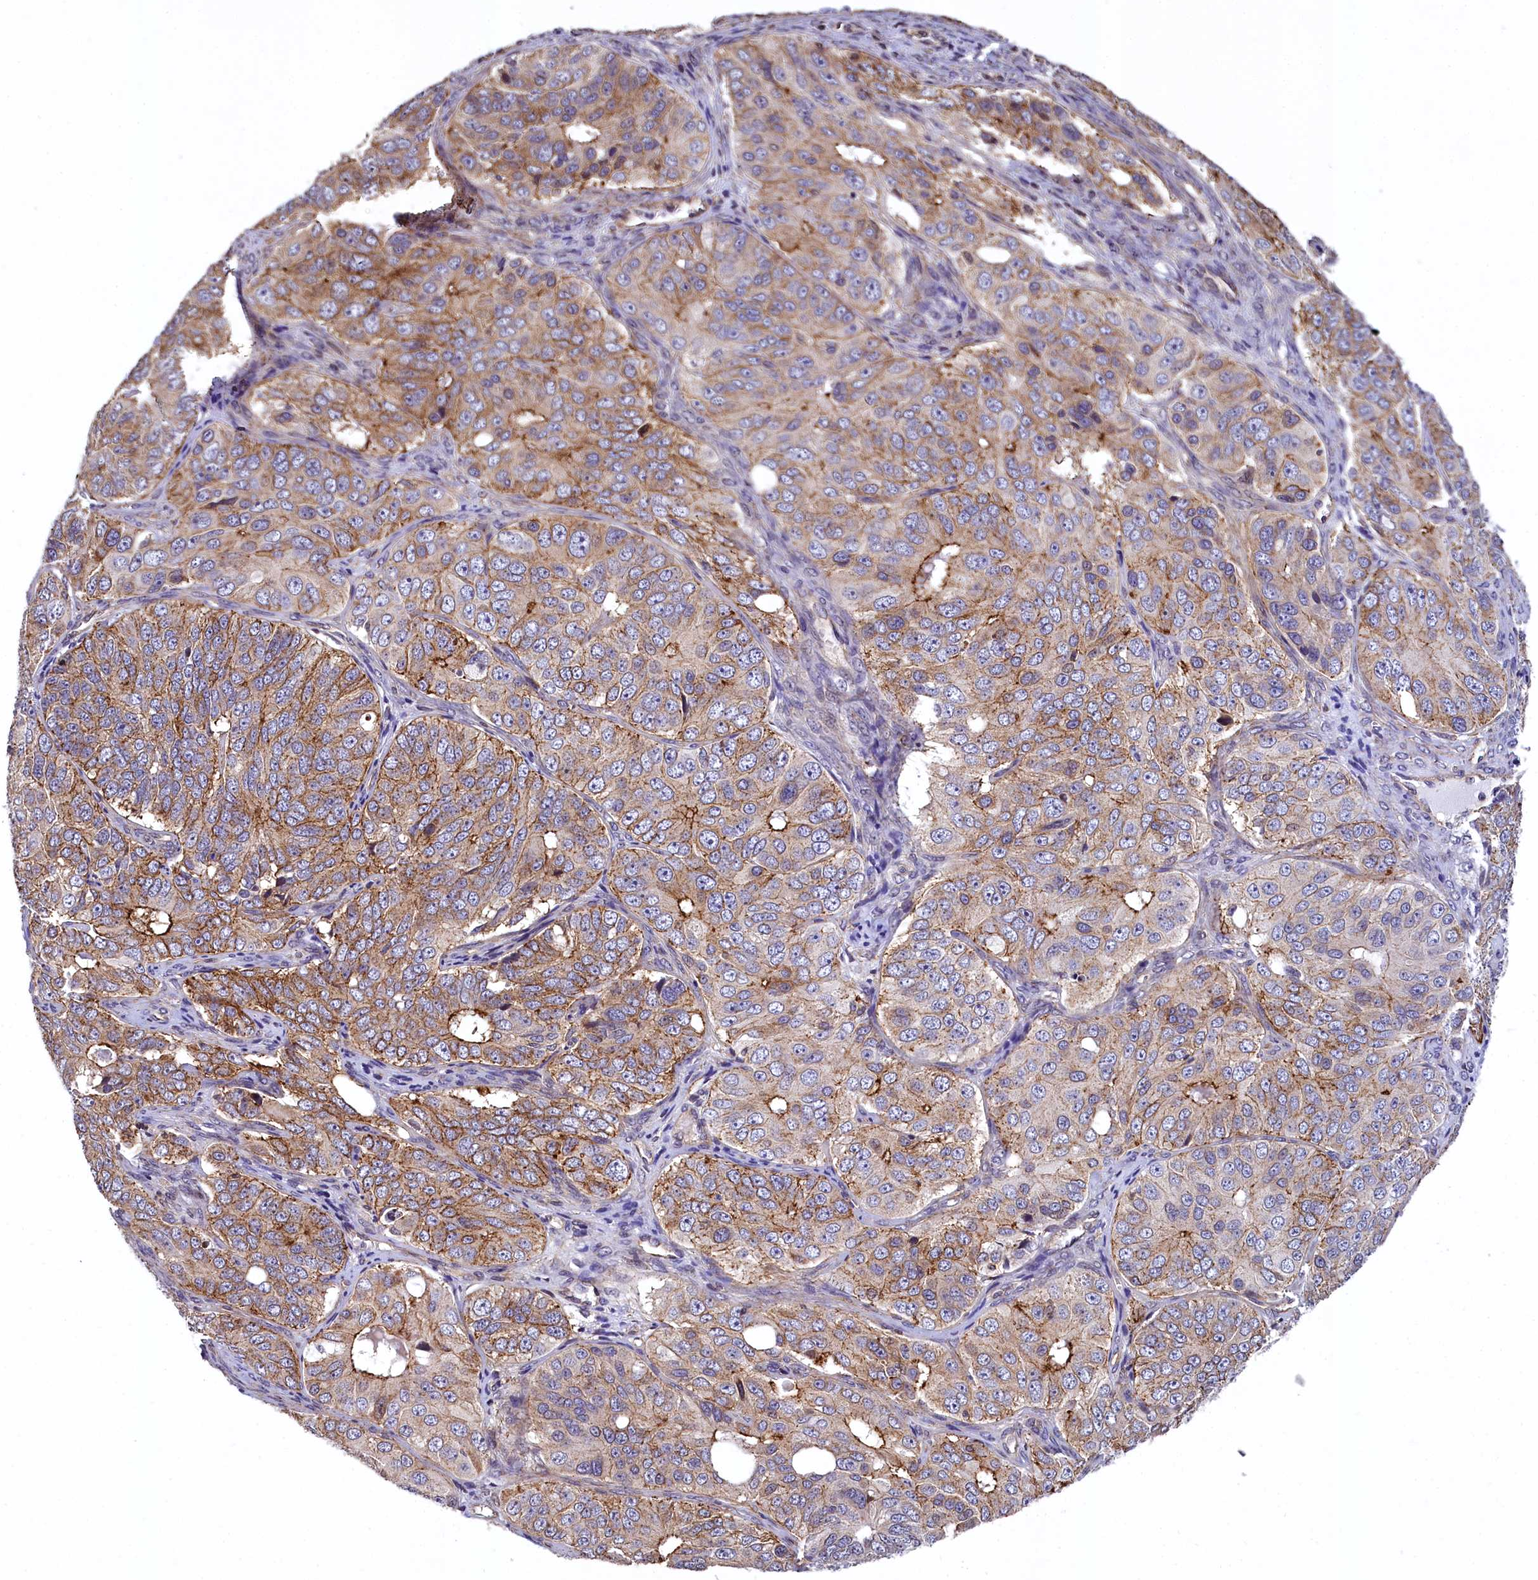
{"staining": {"intensity": "moderate", "quantity": "25%-75%", "location": "cytoplasmic/membranous"}, "tissue": "ovarian cancer", "cell_type": "Tumor cells", "image_type": "cancer", "snomed": [{"axis": "morphology", "description": "Carcinoma, endometroid"}, {"axis": "topography", "description": "Ovary"}], "caption": "About 25%-75% of tumor cells in ovarian cancer show moderate cytoplasmic/membranous protein staining as visualized by brown immunohistochemical staining.", "gene": "ZNF2", "patient": {"sex": "female", "age": 51}}